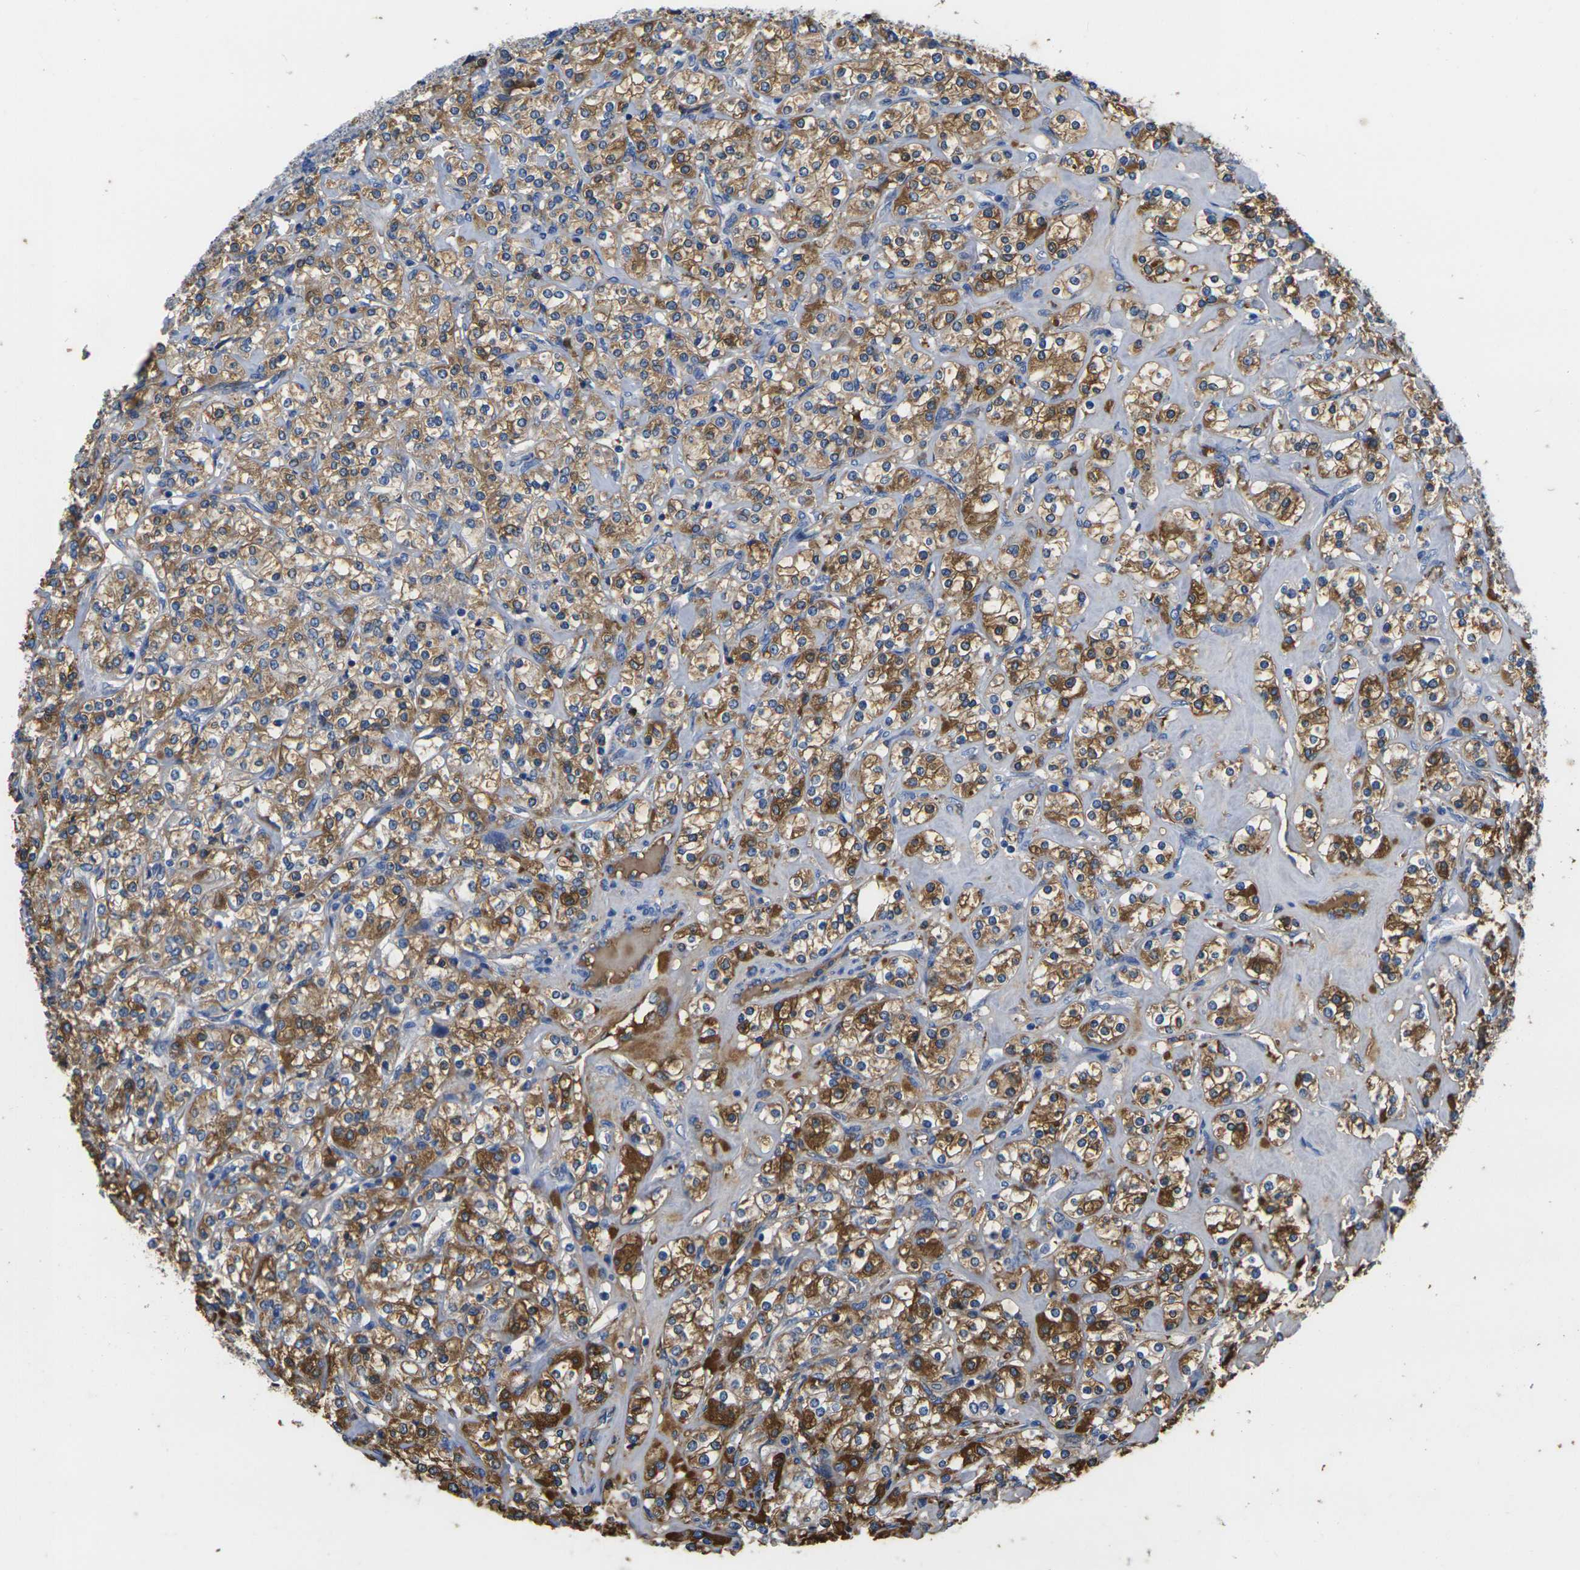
{"staining": {"intensity": "moderate", "quantity": ">75%", "location": "cytoplasmic/membranous"}, "tissue": "renal cancer", "cell_type": "Tumor cells", "image_type": "cancer", "snomed": [{"axis": "morphology", "description": "Adenocarcinoma, NOS"}, {"axis": "topography", "description": "Kidney"}], "caption": "Moderate cytoplasmic/membranous protein positivity is identified in approximately >75% of tumor cells in renal cancer (adenocarcinoma).", "gene": "GREM2", "patient": {"sex": "male", "age": 77}}